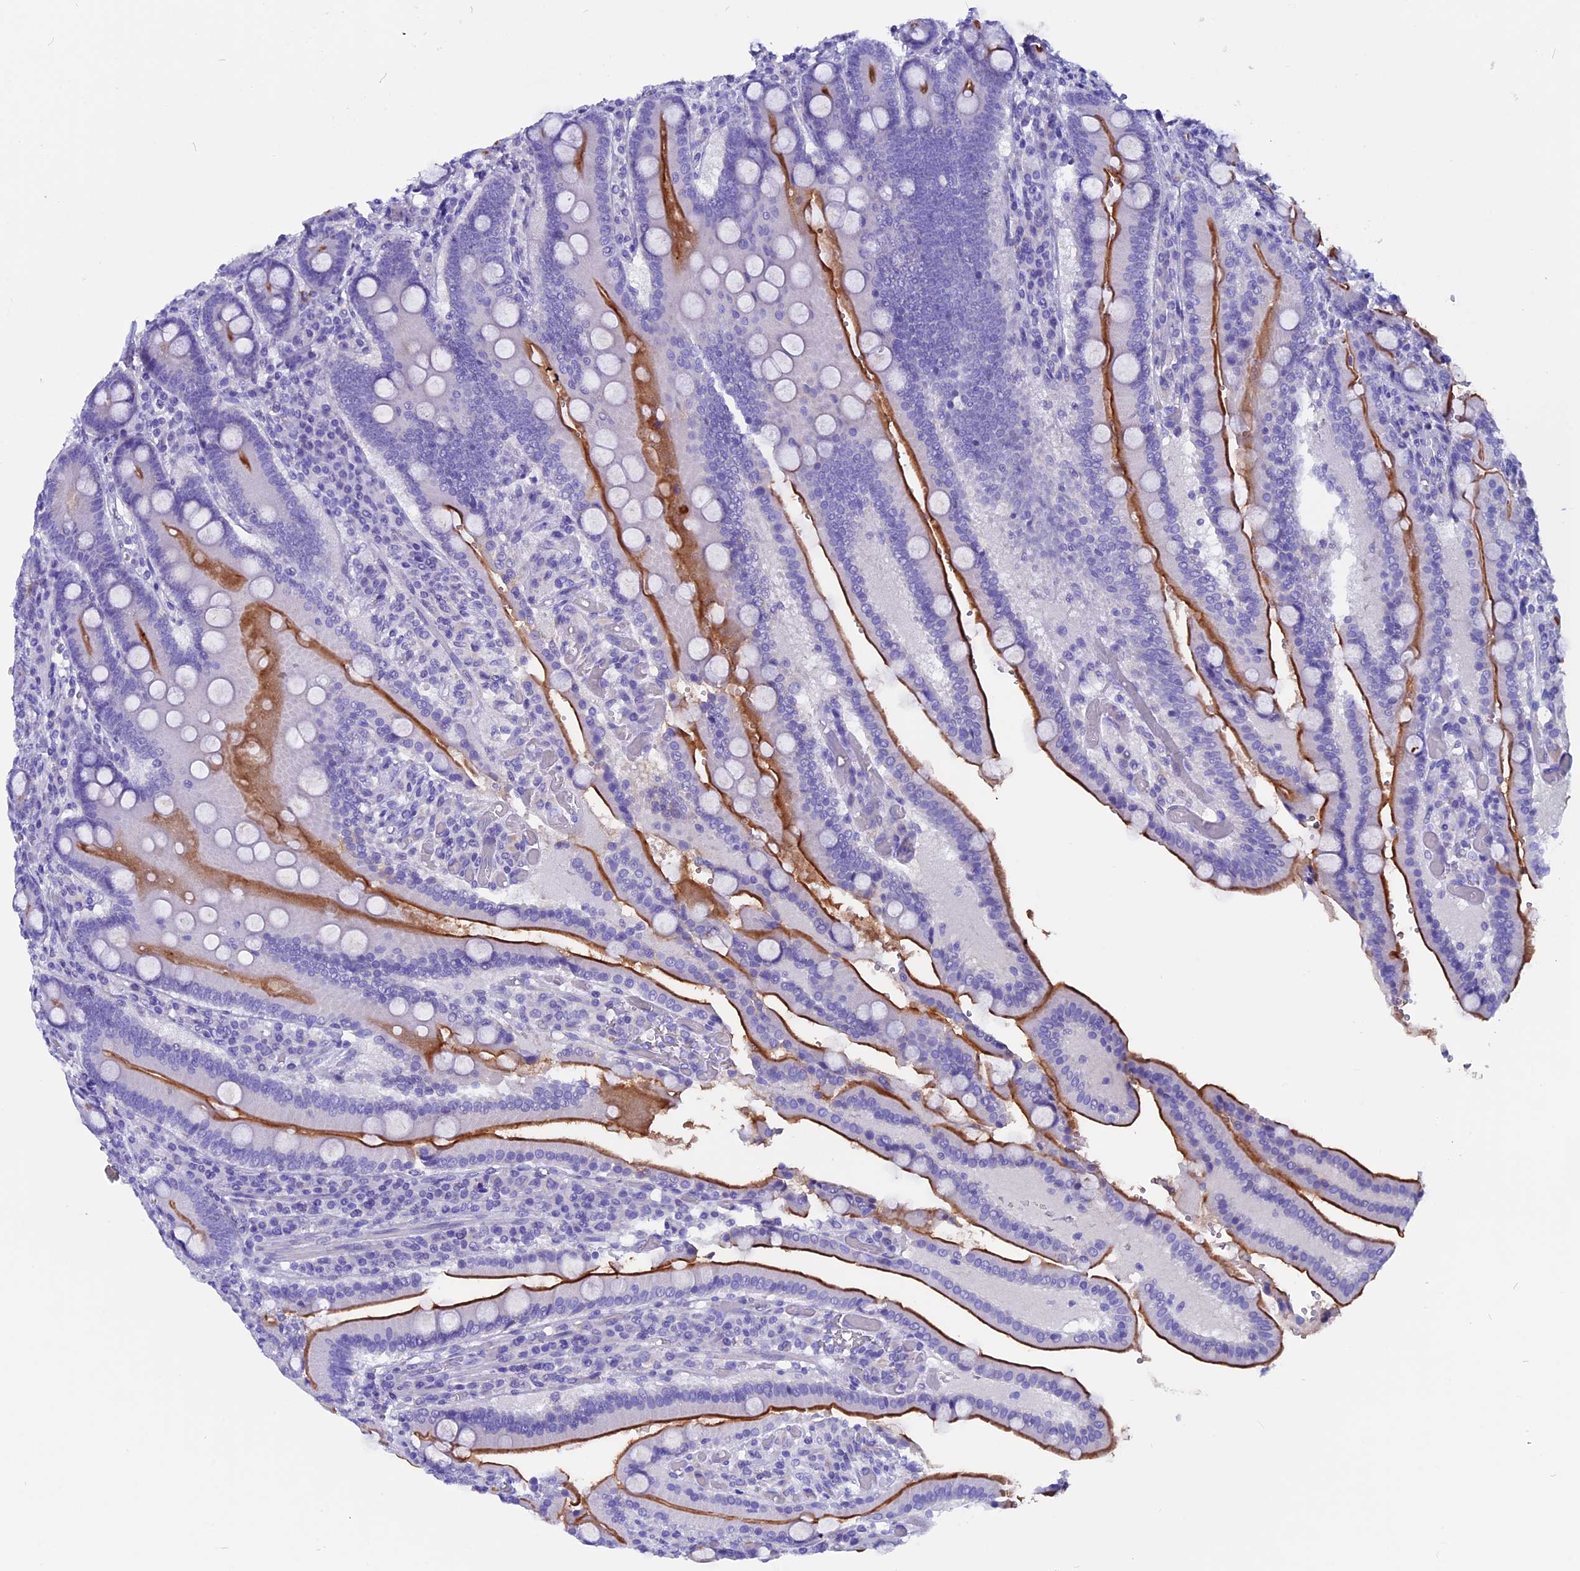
{"staining": {"intensity": "strong", "quantity": "25%-75%", "location": "cytoplasmic/membranous"}, "tissue": "duodenum", "cell_type": "Glandular cells", "image_type": "normal", "snomed": [{"axis": "morphology", "description": "Normal tissue, NOS"}, {"axis": "topography", "description": "Duodenum"}], "caption": "High-magnification brightfield microscopy of normal duodenum stained with DAB (3,3'-diaminobenzidine) (brown) and counterstained with hematoxylin (blue). glandular cells exhibit strong cytoplasmic/membranous positivity is seen in approximately25%-75% of cells.", "gene": "CCBE1", "patient": {"sex": "female", "age": 62}}